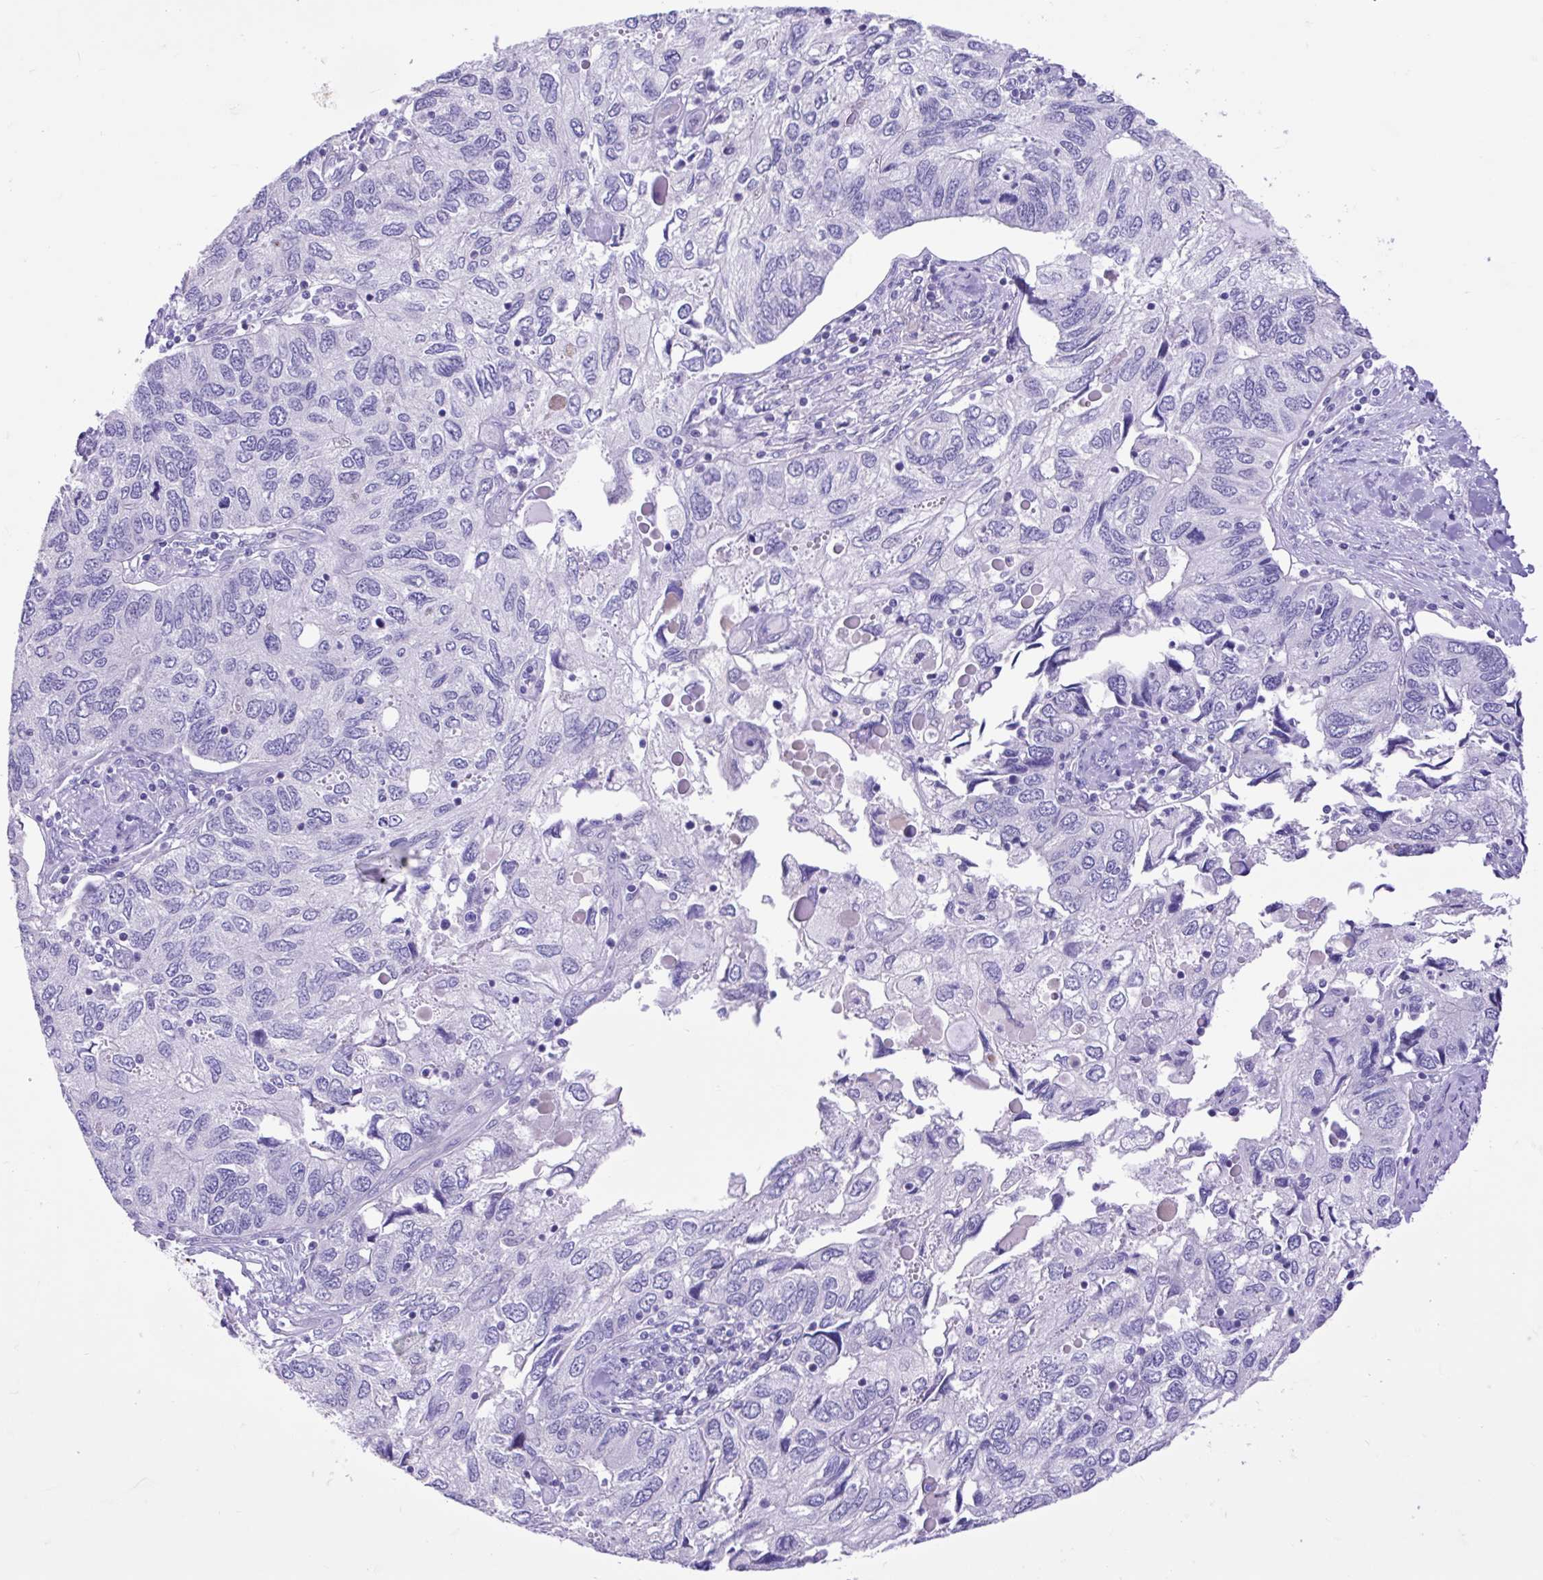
{"staining": {"intensity": "negative", "quantity": "none", "location": "none"}, "tissue": "endometrial cancer", "cell_type": "Tumor cells", "image_type": "cancer", "snomed": [{"axis": "morphology", "description": "Carcinoma, NOS"}, {"axis": "topography", "description": "Uterus"}], "caption": "Immunohistochemistry (IHC) micrograph of carcinoma (endometrial) stained for a protein (brown), which exhibits no positivity in tumor cells. Nuclei are stained in blue.", "gene": "FAM153A", "patient": {"sex": "female", "age": 76}}